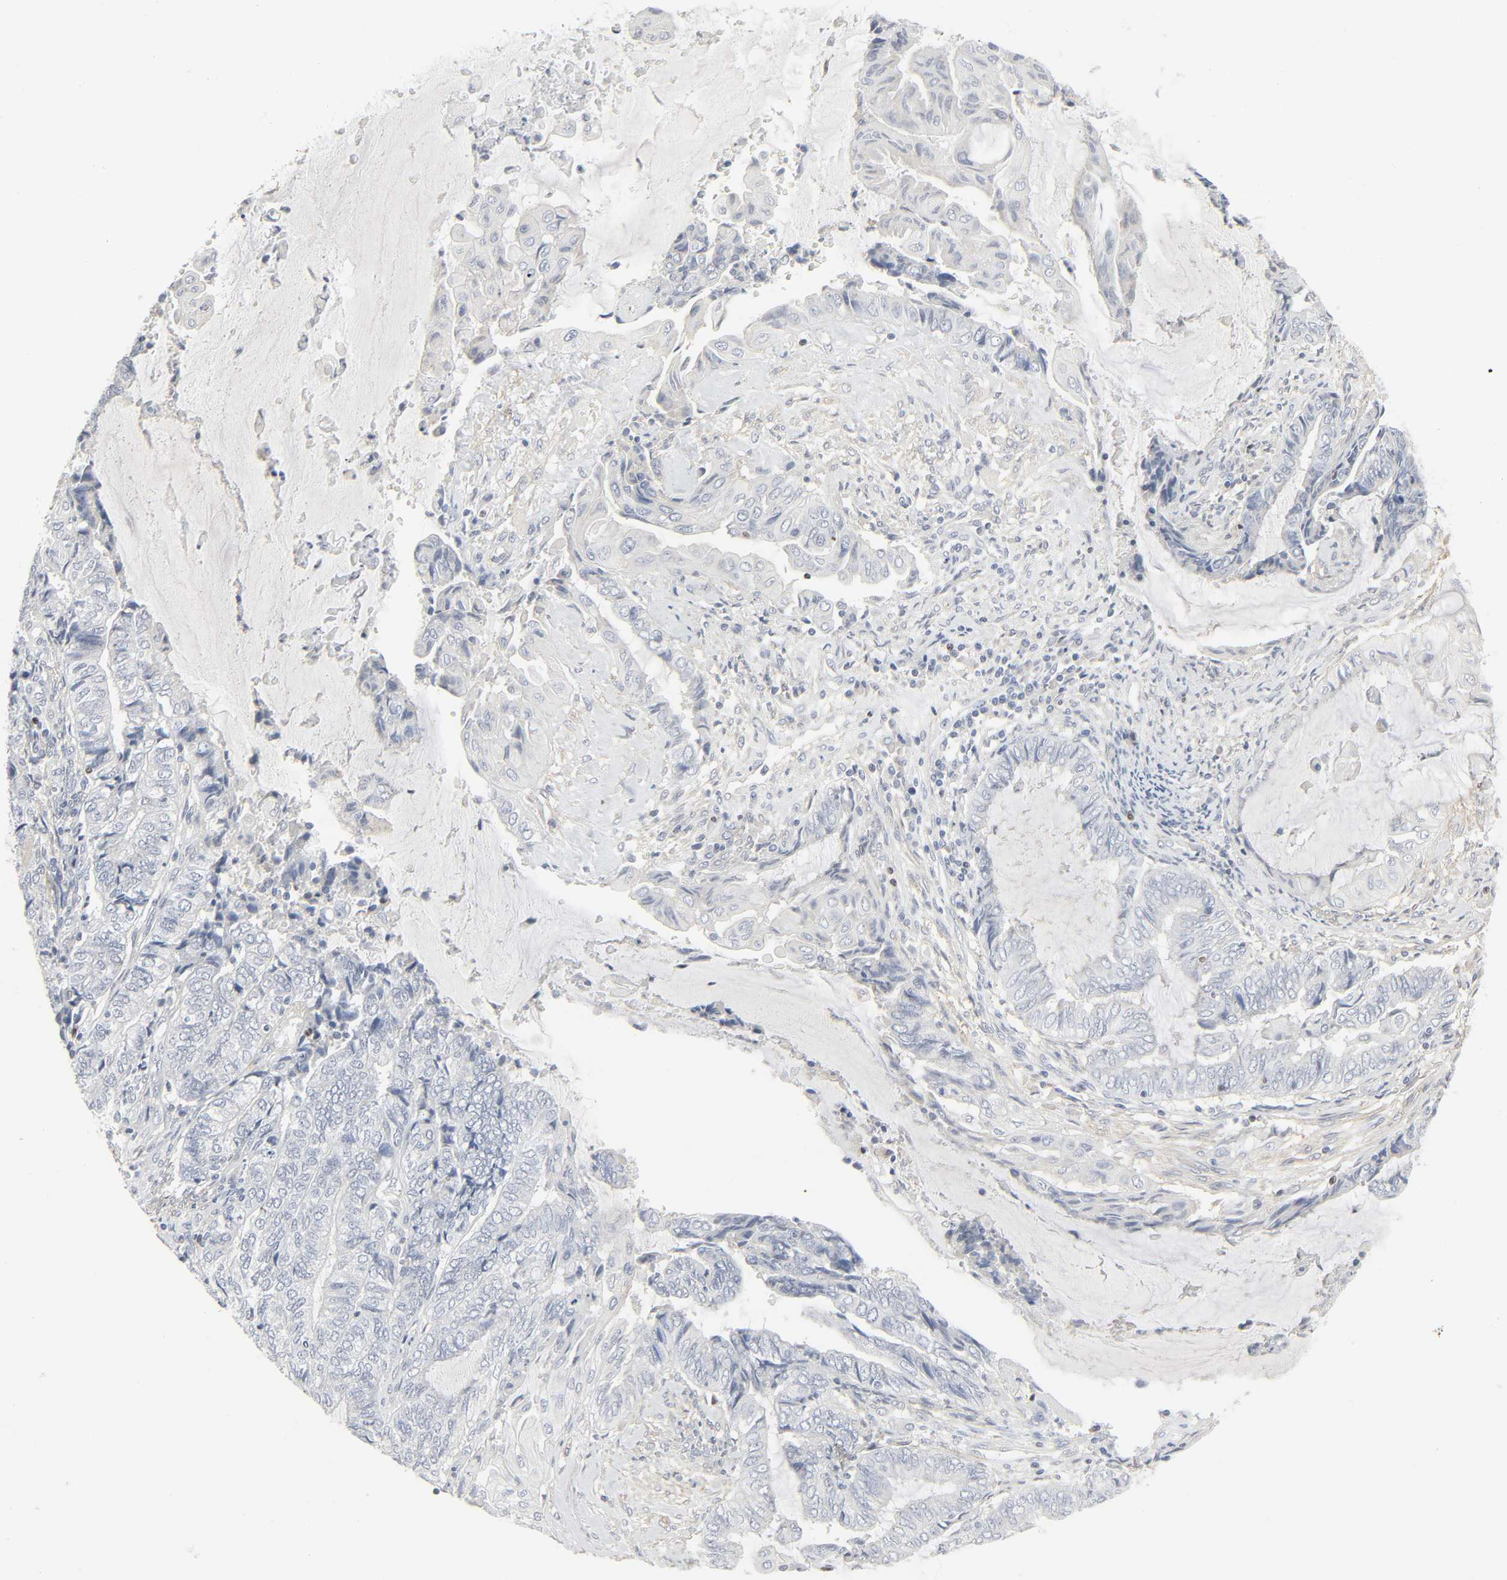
{"staining": {"intensity": "negative", "quantity": "none", "location": "none"}, "tissue": "endometrial cancer", "cell_type": "Tumor cells", "image_type": "cancer", "snomed": [{"axis": "morphology", "description": "Adenocarcinoma, NOS"}, {"axis": "topography", "description": "Uterus"}, {"axis": "topography", "description": "Endometrium"}], "caption": "Tumor cells show no significant protein positivity in adenocarcinoma (endometrial).", "gene": "ZBTB16", "patient": {"sex": "female", "age": 70}}